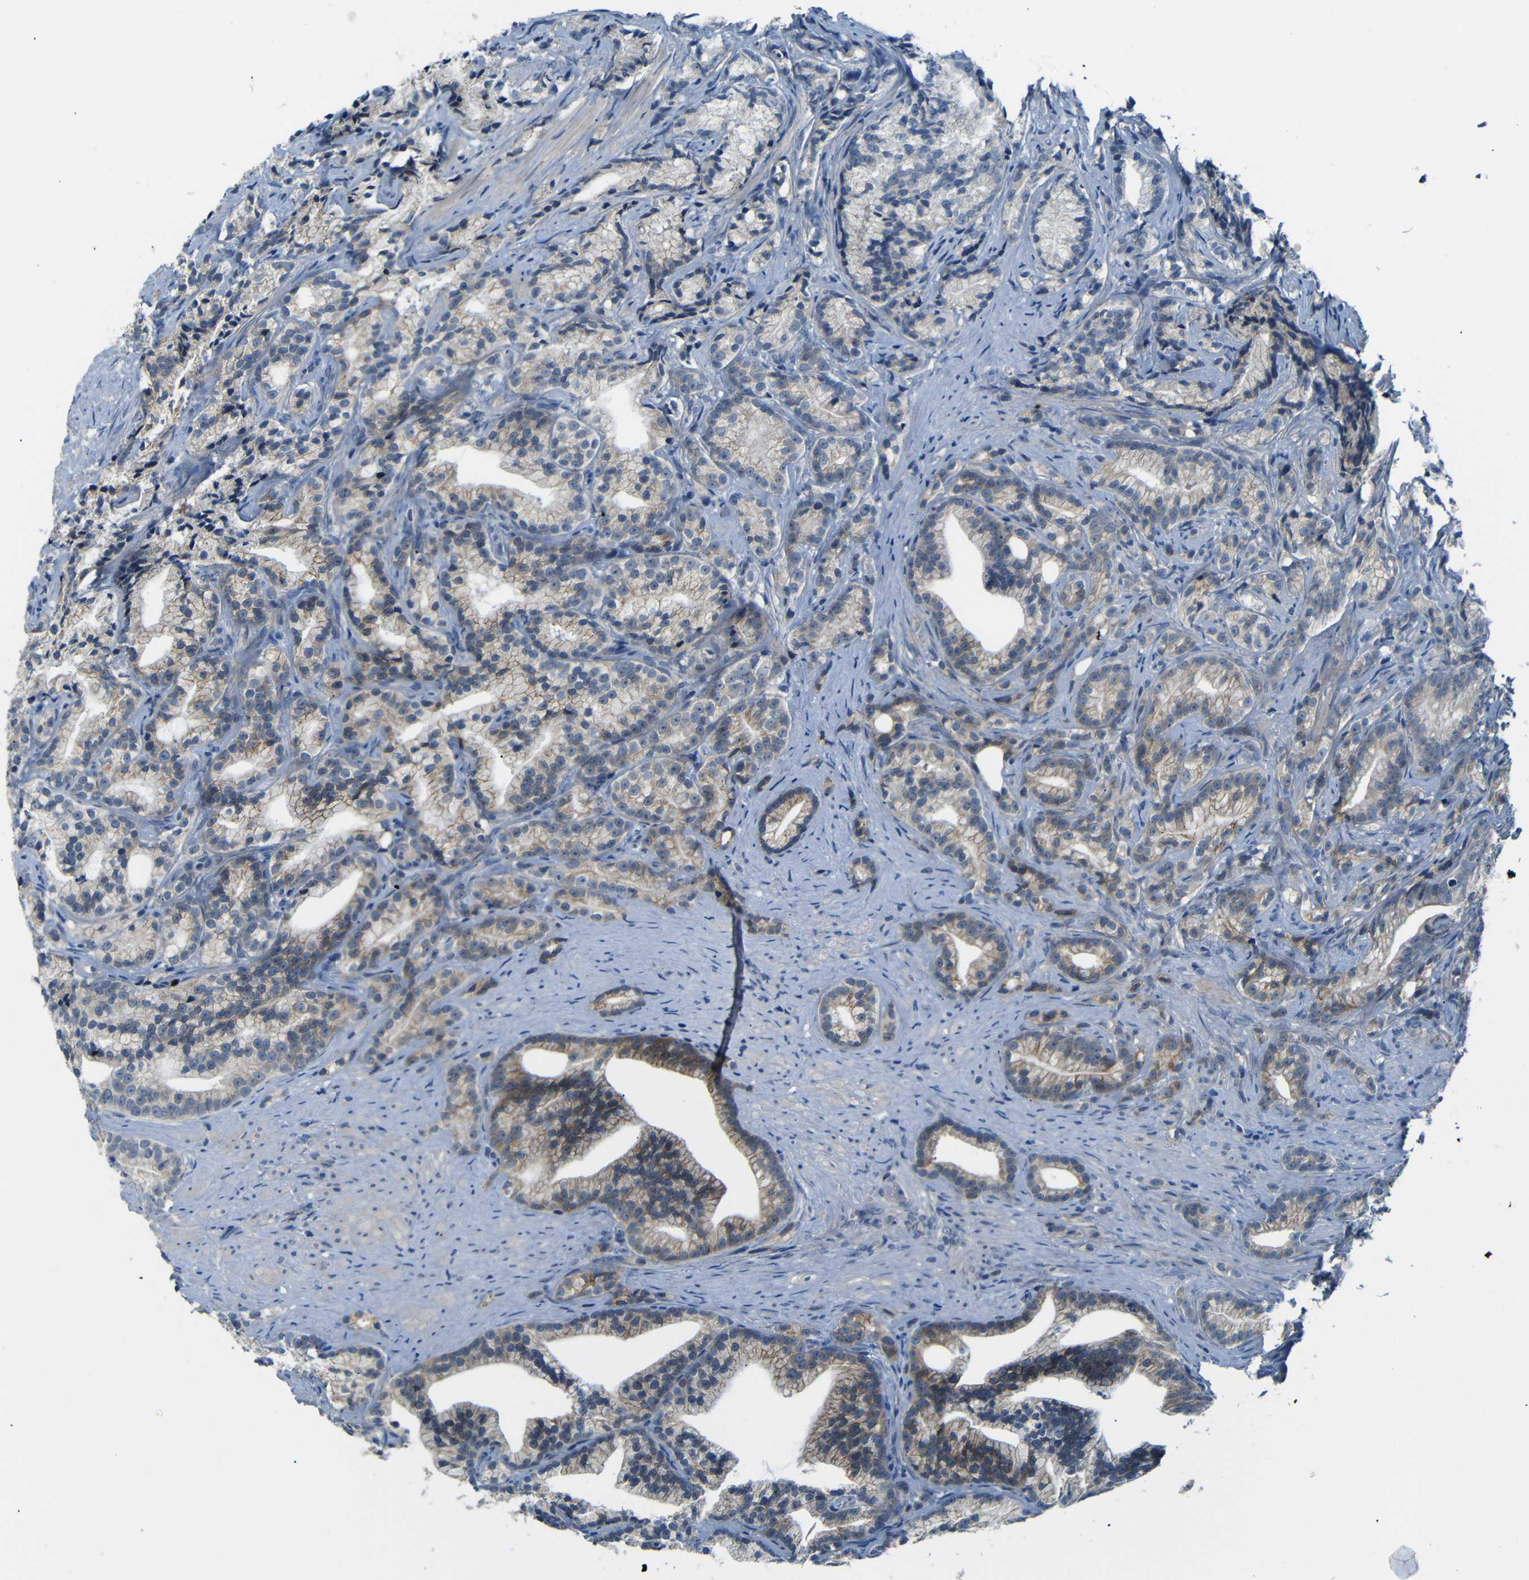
{"staining": {"intensity": "moderate", "quantity": ">75%", "location": "cytoplasmic/membranous"}, "tissue": "prostate cancer", "cell_type": "Tumor cells", "image_type": "cancer", "snomed": [{"axis": "morphology", "description": "Adenocarcinoma, Low grade"}, {"axis": "topography", "description": "Prostate"}], "caption": "Tumor cells demonstrate medium levels of moderate cytoplasmic/membranous staining in approximately >75% of cells in human prostate adenocarcinoma (low-grade).", "gene": "ANK3", "patient": {"sex": "male", "age": 89}}